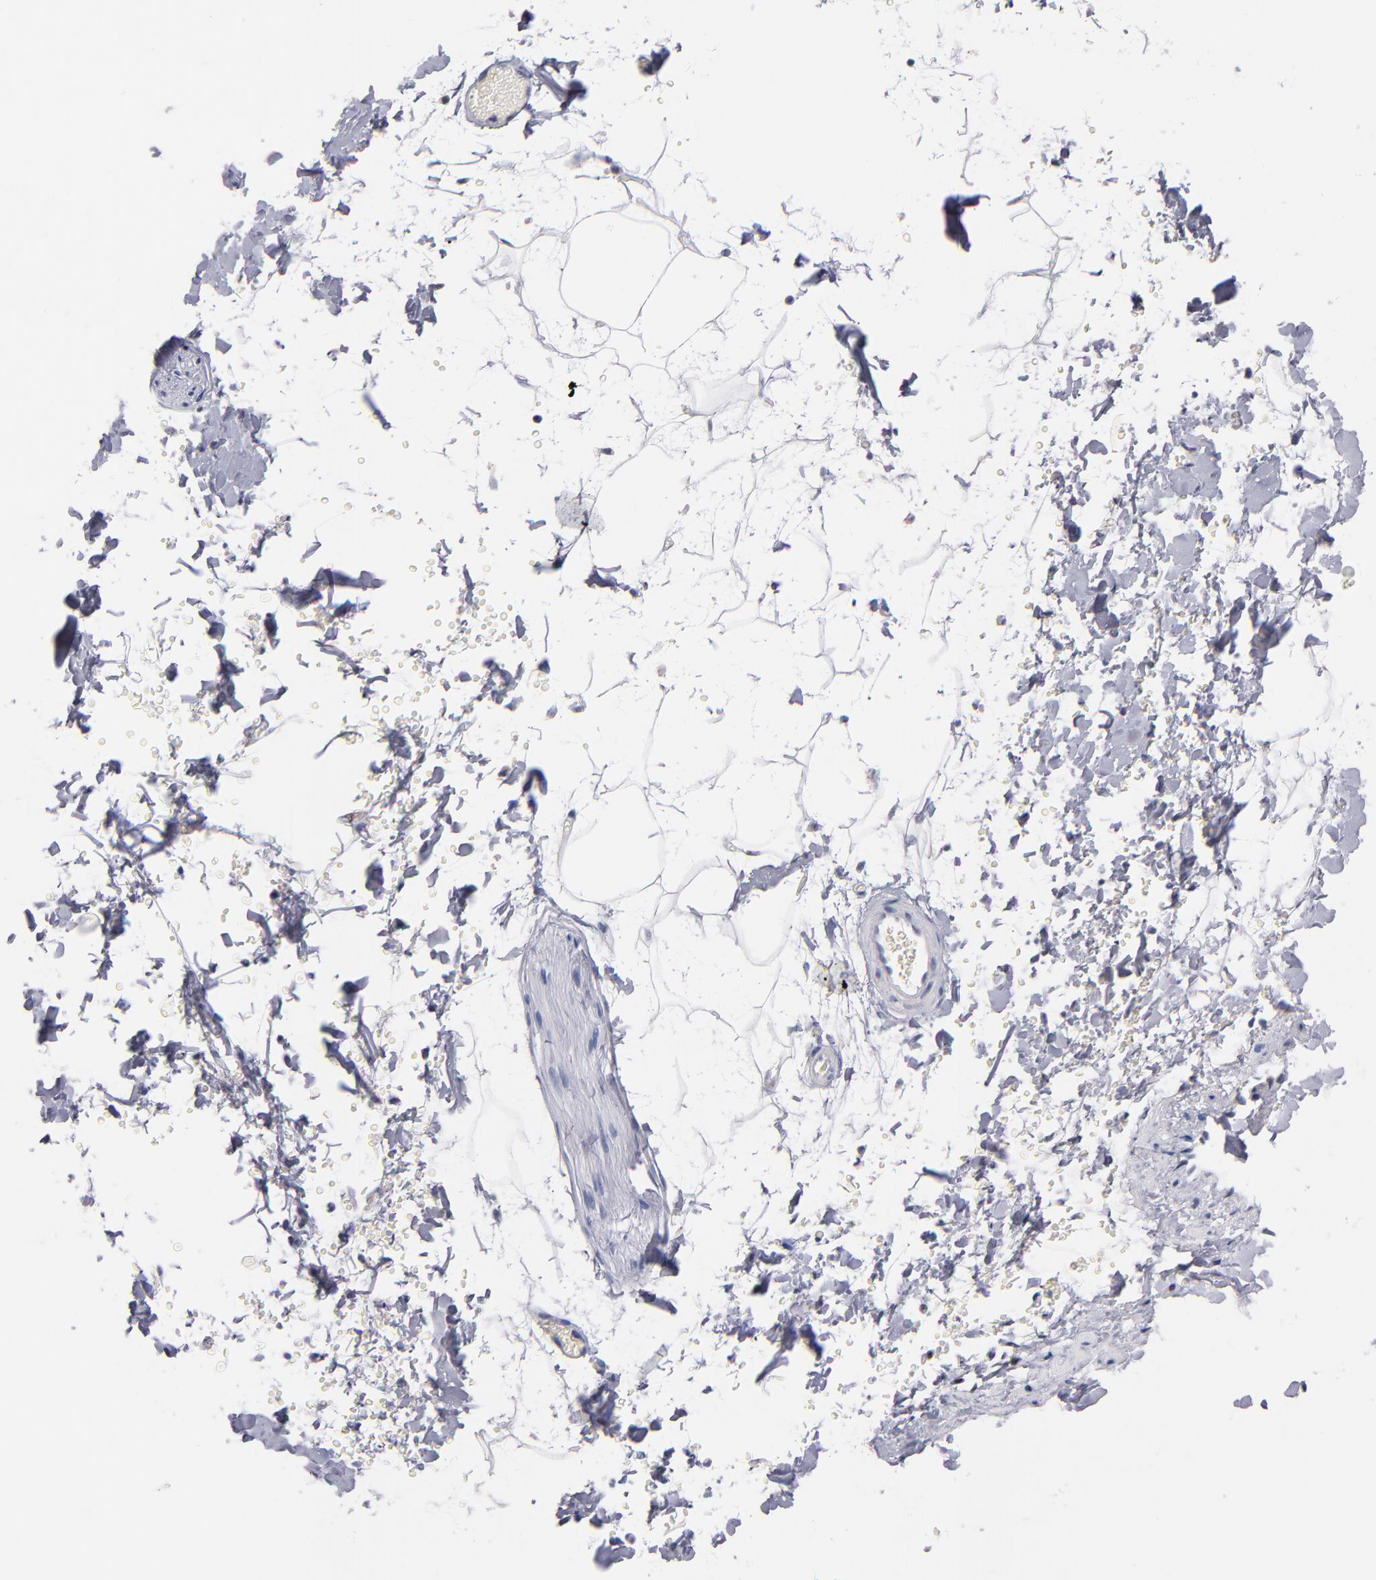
{"staining": {"intensity": "negative", "quantity": "none", "location": "none"}, "tissue": "adipose tissue", "cell_type": "Adipocytes", "image_type": "normal", "snomed": [{"axis": "morphology", "description": "Normal tissue, NOS"}, {"axis": "topography", "description": "Soft tissue"}], "caption": "This photomicrograph is of unremarkable adipose tissue stained with immunohistochemistry to label a protein in brown with the nuclei are counter-stained blue. There is no staining in adipocytes.", "gene": "RAF1", "patient": {"sex": "male", "age": 72}}